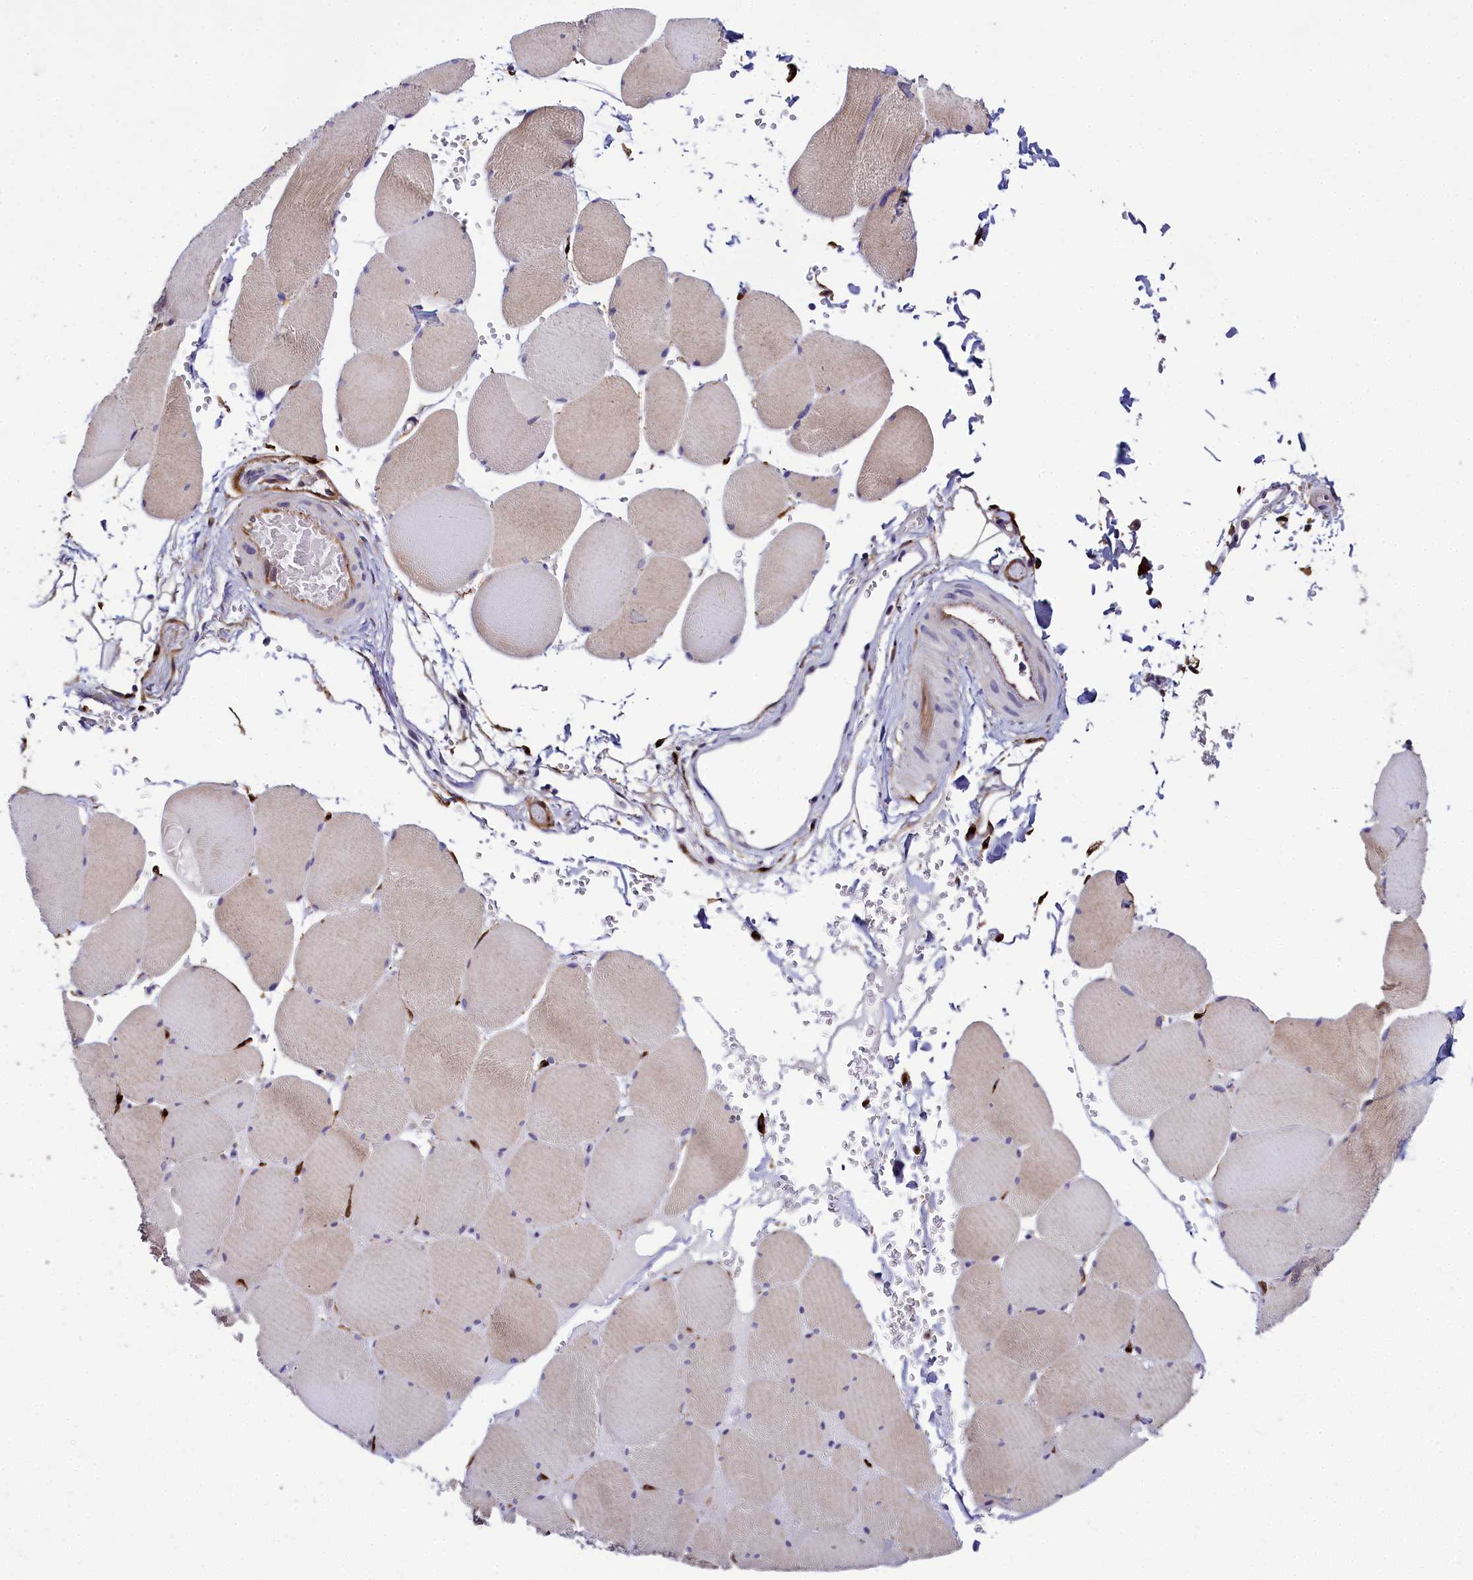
{"staining": {"intensity": "weak", "quantity": "25%-75%", "location": "cytoplasmic/membranous"}, "tissue": "skeletal muscle", "cell_type": "Myocytes", "image_type": "normal", "snomed": [{"axis": "morphology", "description": "Normal tissue, NOS"}, {"axis": "topography", "description": "Skeletal muscle"}, {"axis": "topography", "description": "Head-Neck"}], "caption": "Immunohistochemistry histopathology image of normal human skeletal muscle stained for a protein (brown), which exhibits low levels of weak cytoplasmic/membranous positivity in about 25%-75% of myocytes.", "gene": "MRC2", "patient": {"sex": "male", "age": 66}}